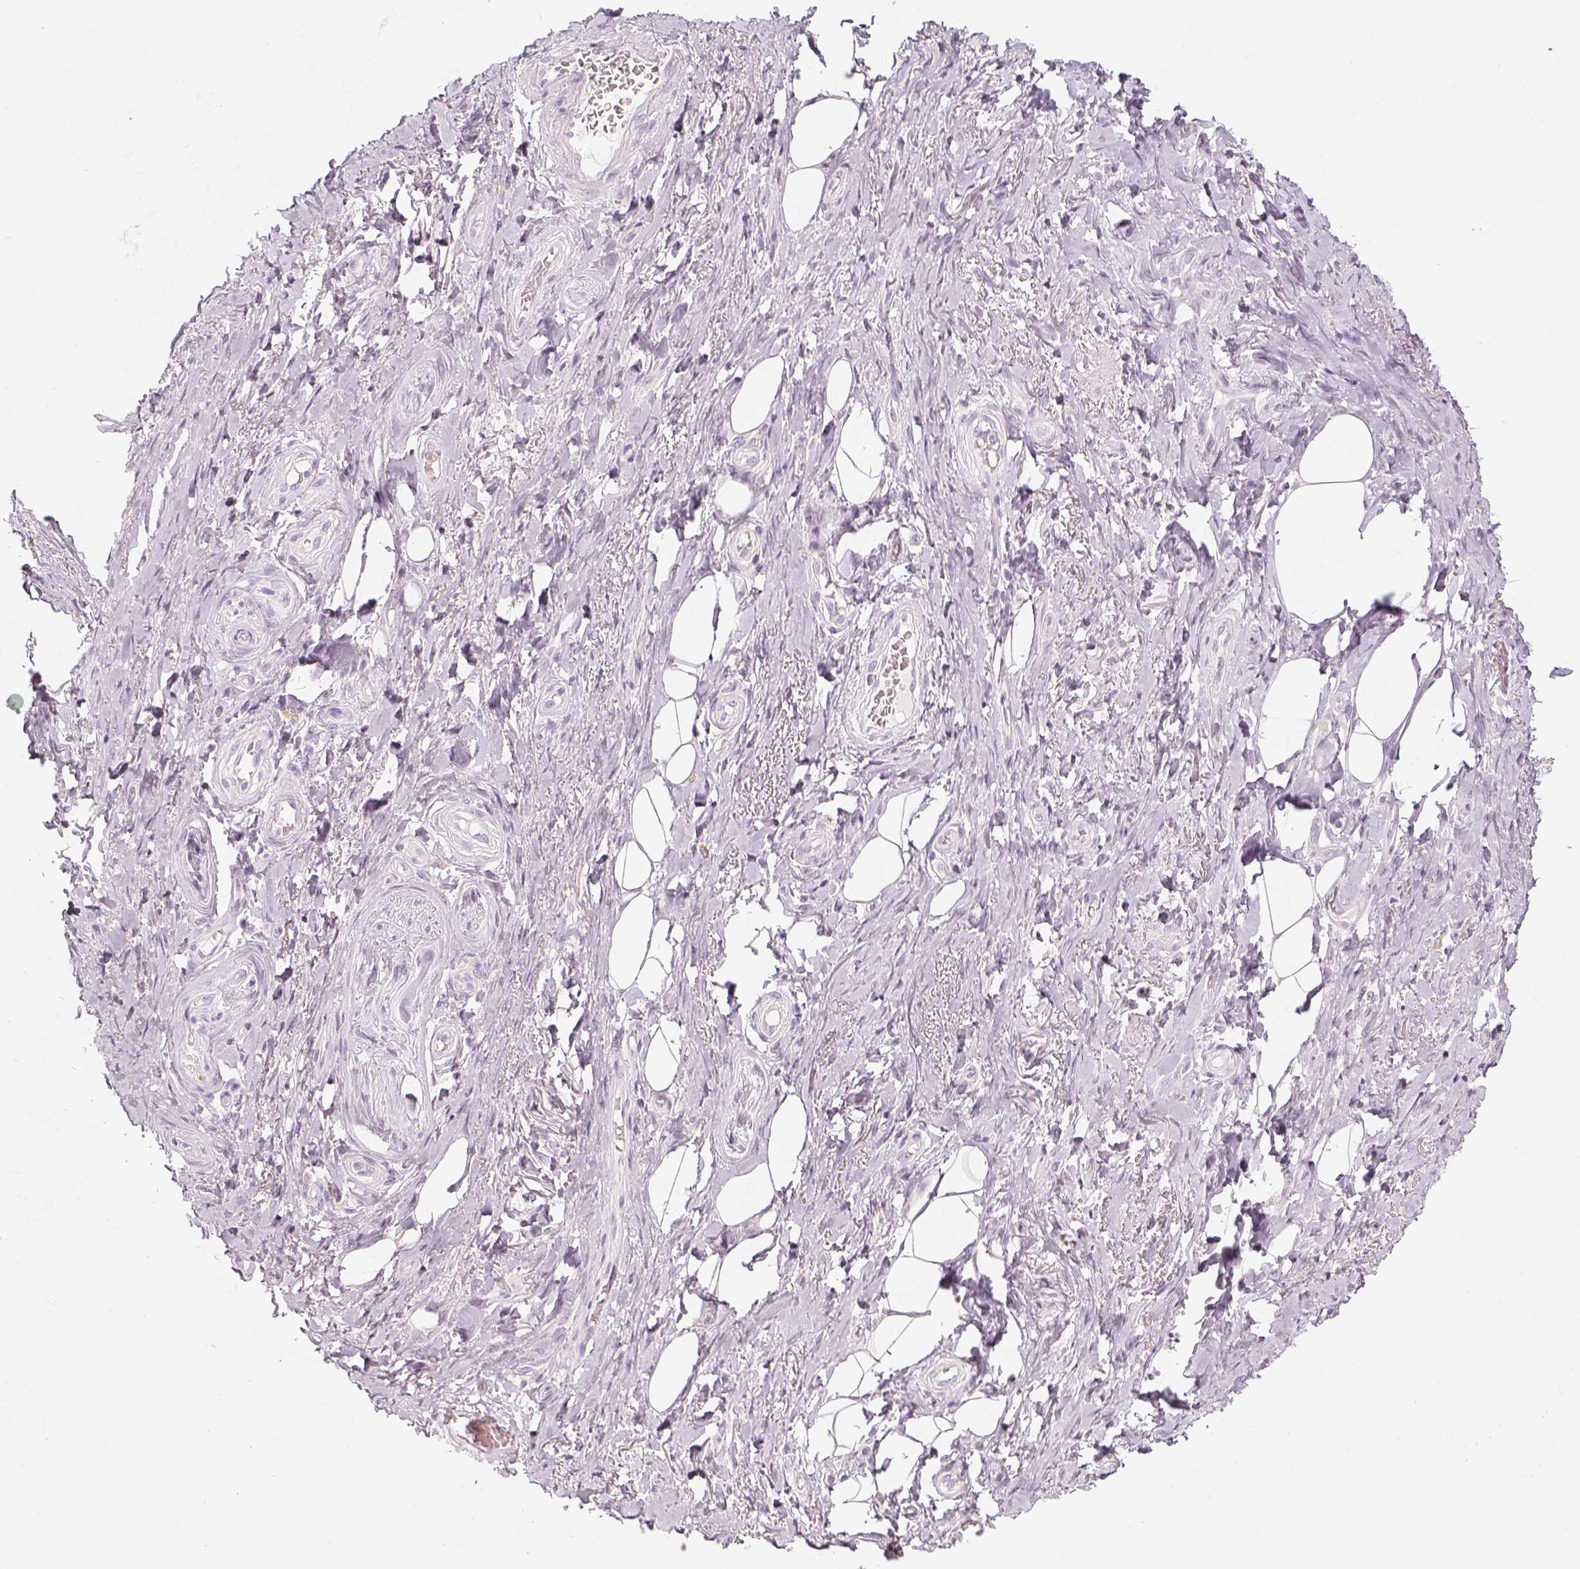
{"staining": {"intensity": "negative", "quantity": "none", "location": "none"}, "tissue": "adipose tissue", "cell_type": "Adipocytes", "image_type": "normal", "snomed": [{"axis": "morphology", "description": "Normal tissue, NOS"}, {"axis": "topography", "description": "Anal"}, {"axis": "topography", "description": "Peripheral nerve tissue"}], "caption": "Protein analysis of normal adipose tissue shows no significant positivity in adipocytes.", "gene": "NECAB2", "patient": {"sex": "male", "age": 53}}